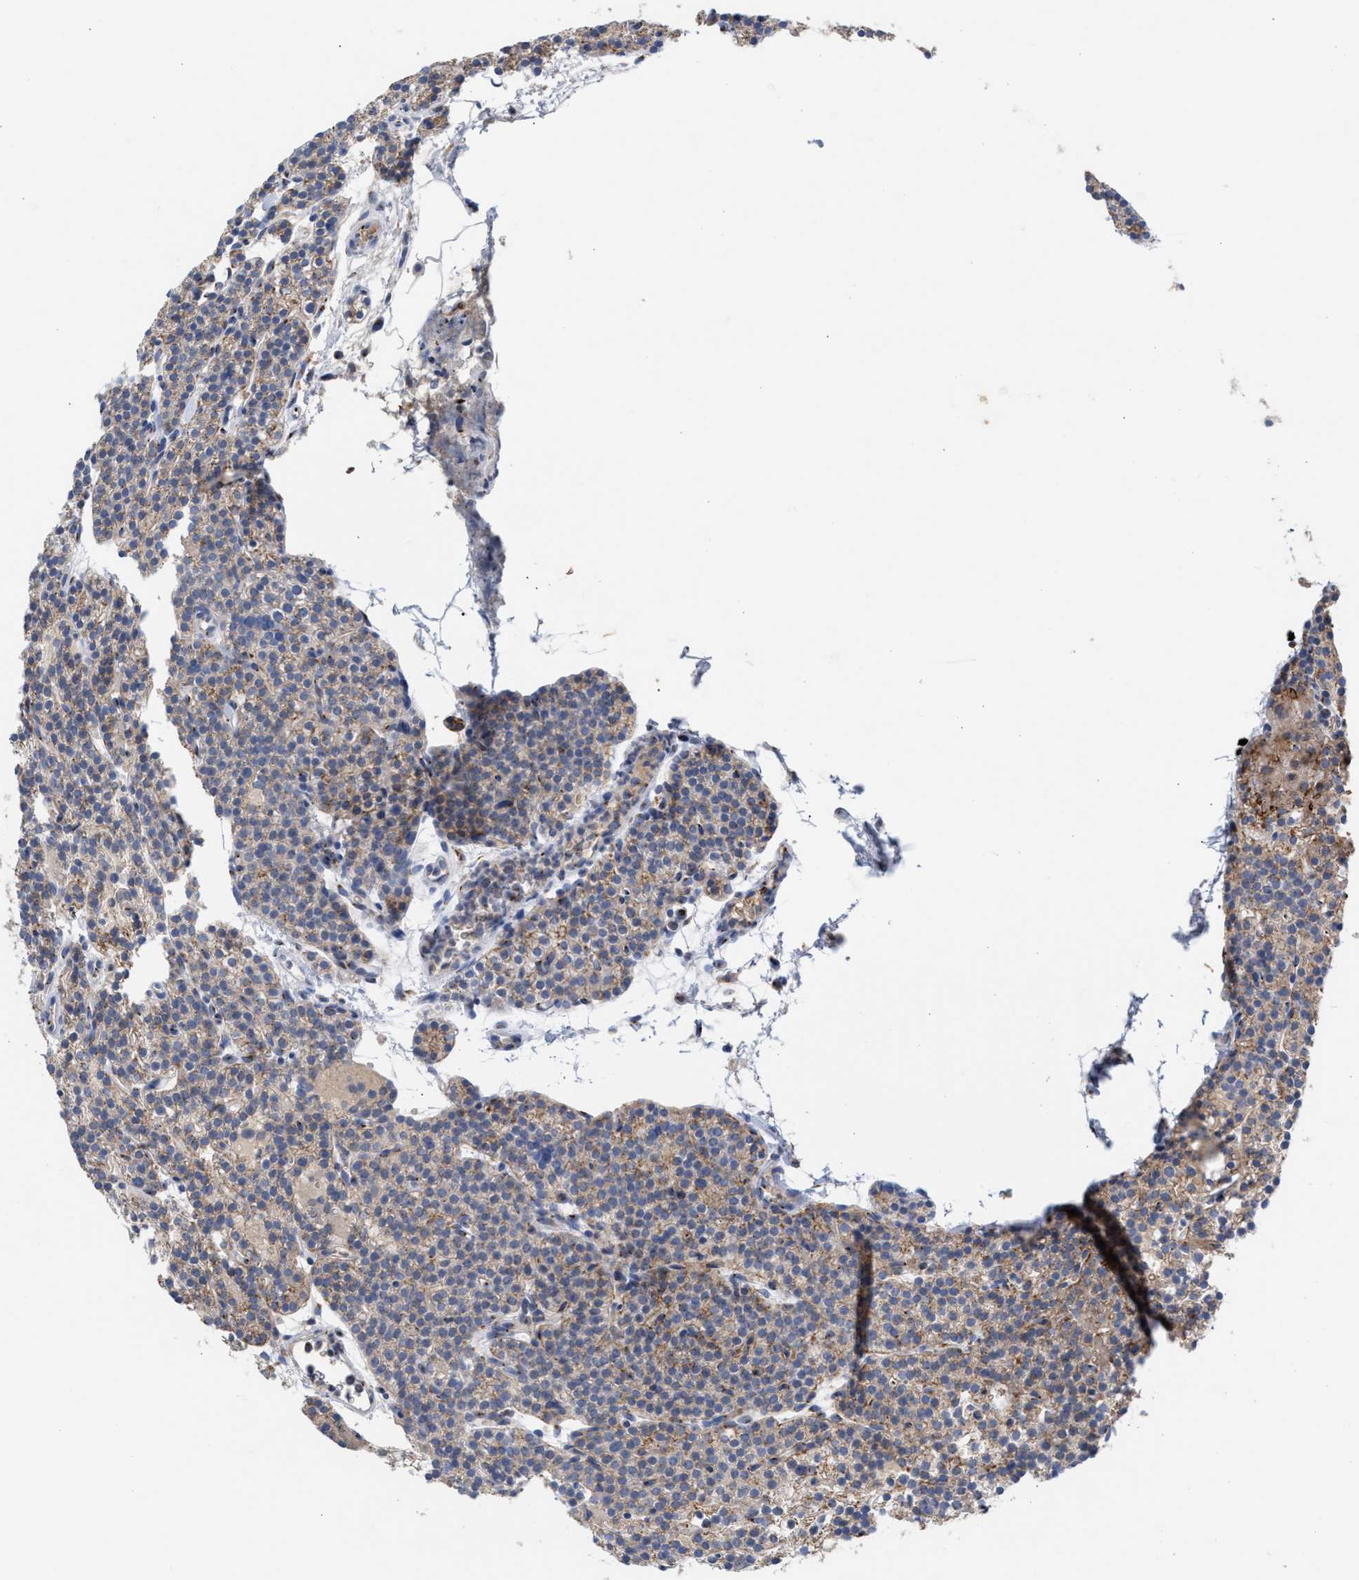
{"staining": {"intensity": "moderate", "quantity": ">75%", "location": "cytoplasmic/membranous"}, "tissue": "parathyroid gland", "cell_type": "Glandular cells", "image_type": "normal", "snomed": [{"axis": "morphology", "description": "Normal tissue, NOS"}, {"axis": "morphology", "description": "Adenoma, NOS"}, {"axis": "topography", "description": "Parathyroid gland"}], "caption": "A high-resolution photomicrograph shows IHC staining of normal parathyroid gland, which exhibits moderate cytoplasmic/membranous expression in about >75% of glandular cells.", "gene": "CCL2", "patient": {"sex": "female", "age": 74}}